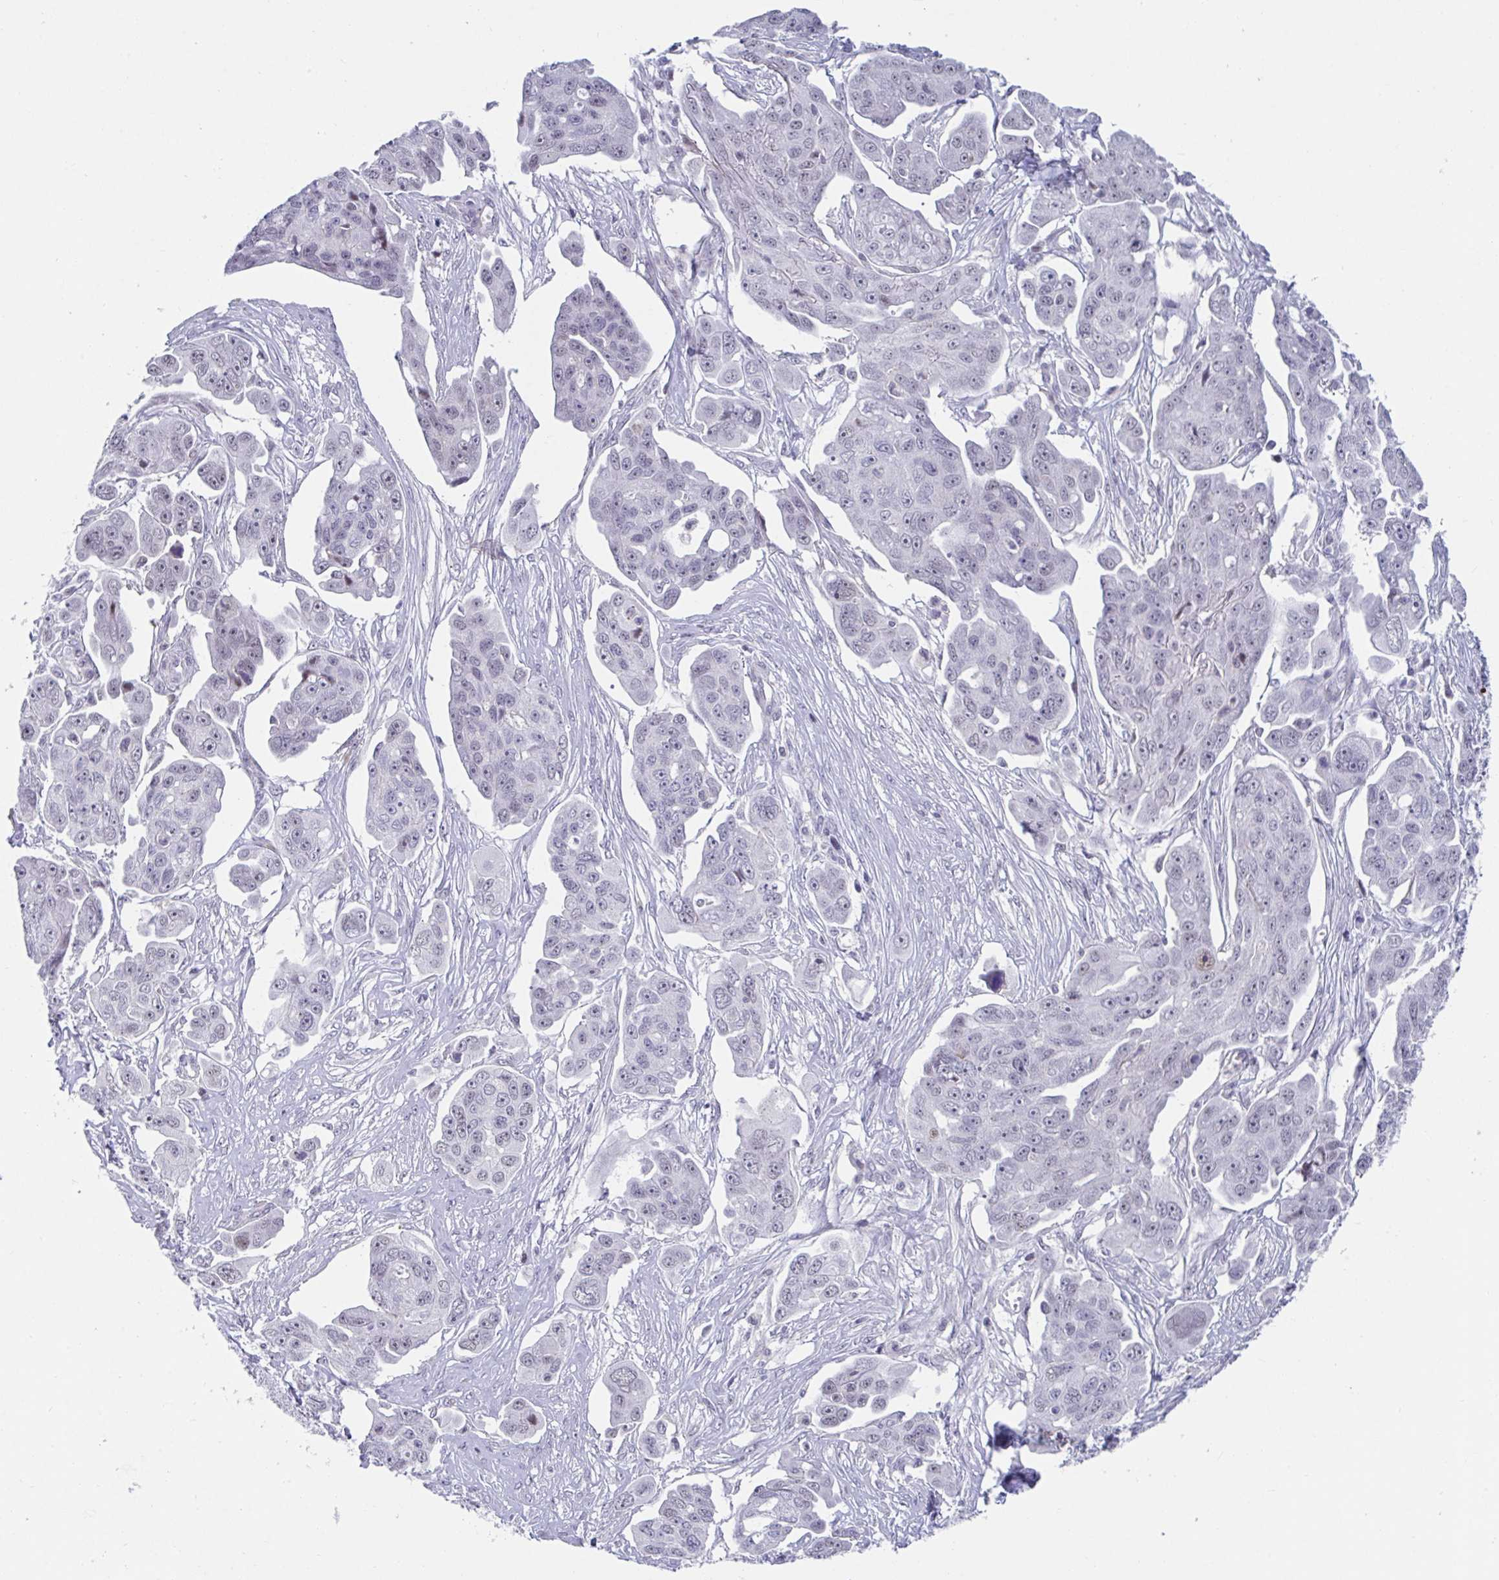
{"staining": {"intensity": "negative", "quantity": "none", "location": "none"}, "tissue": "ovarian cancer", "cell_type": "Tumor cells", "image_type": "cancer", "snomed": [{"axis": "morphology", "description": "Carcinoma, endometroid"}, {"axis": "topography", "description": "Ovary"}], "caption": "This is an IHC histopathology image of ovarian endometroid carcinoma. There is no staining in tumor cells.", "gene": "WDR72", "patient": {"sex": "female", "age": 70}}